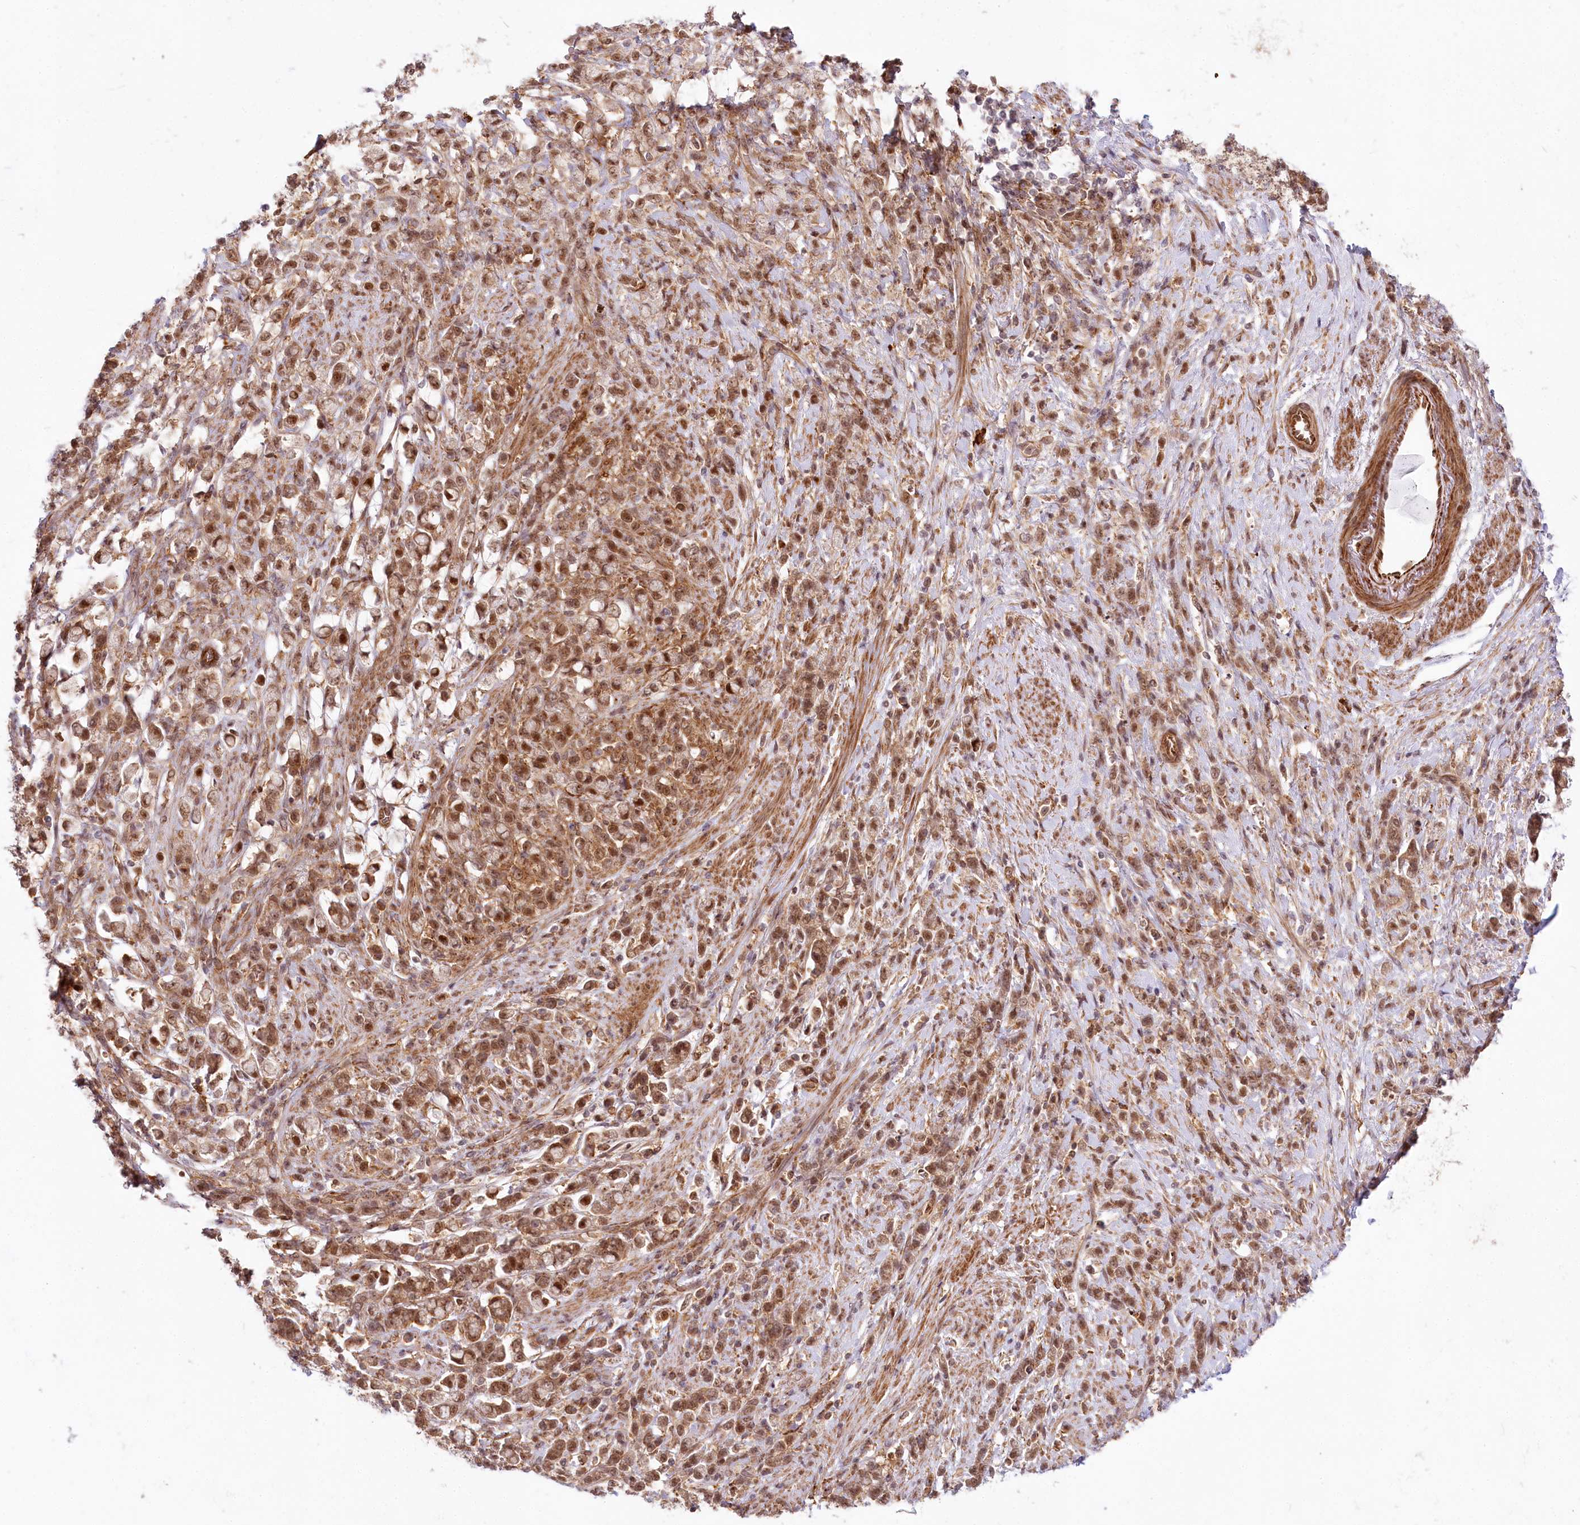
{"staining": {"intensity": "moderate", "quantity": ">75%", "location": "cytoplasmic/membranous,nuclear"}, "tissue": "stomach cancer", "cell_type": "Tumor cells", "image_type": "cancer", "snomed": [{"axis": "morphology", "description": "Adenocarcinoma, NOS"}, {"axis": "topography", "description": "Stomach"}], "caption": "A brown stain shows moderate cytoplasmic/membranous and nuclear positivity of a protein in human adenocarcinoma (stomach) tumor cells.", "gene": "TUBGCP2", "patient": {"sex": "female", "age": 60}}